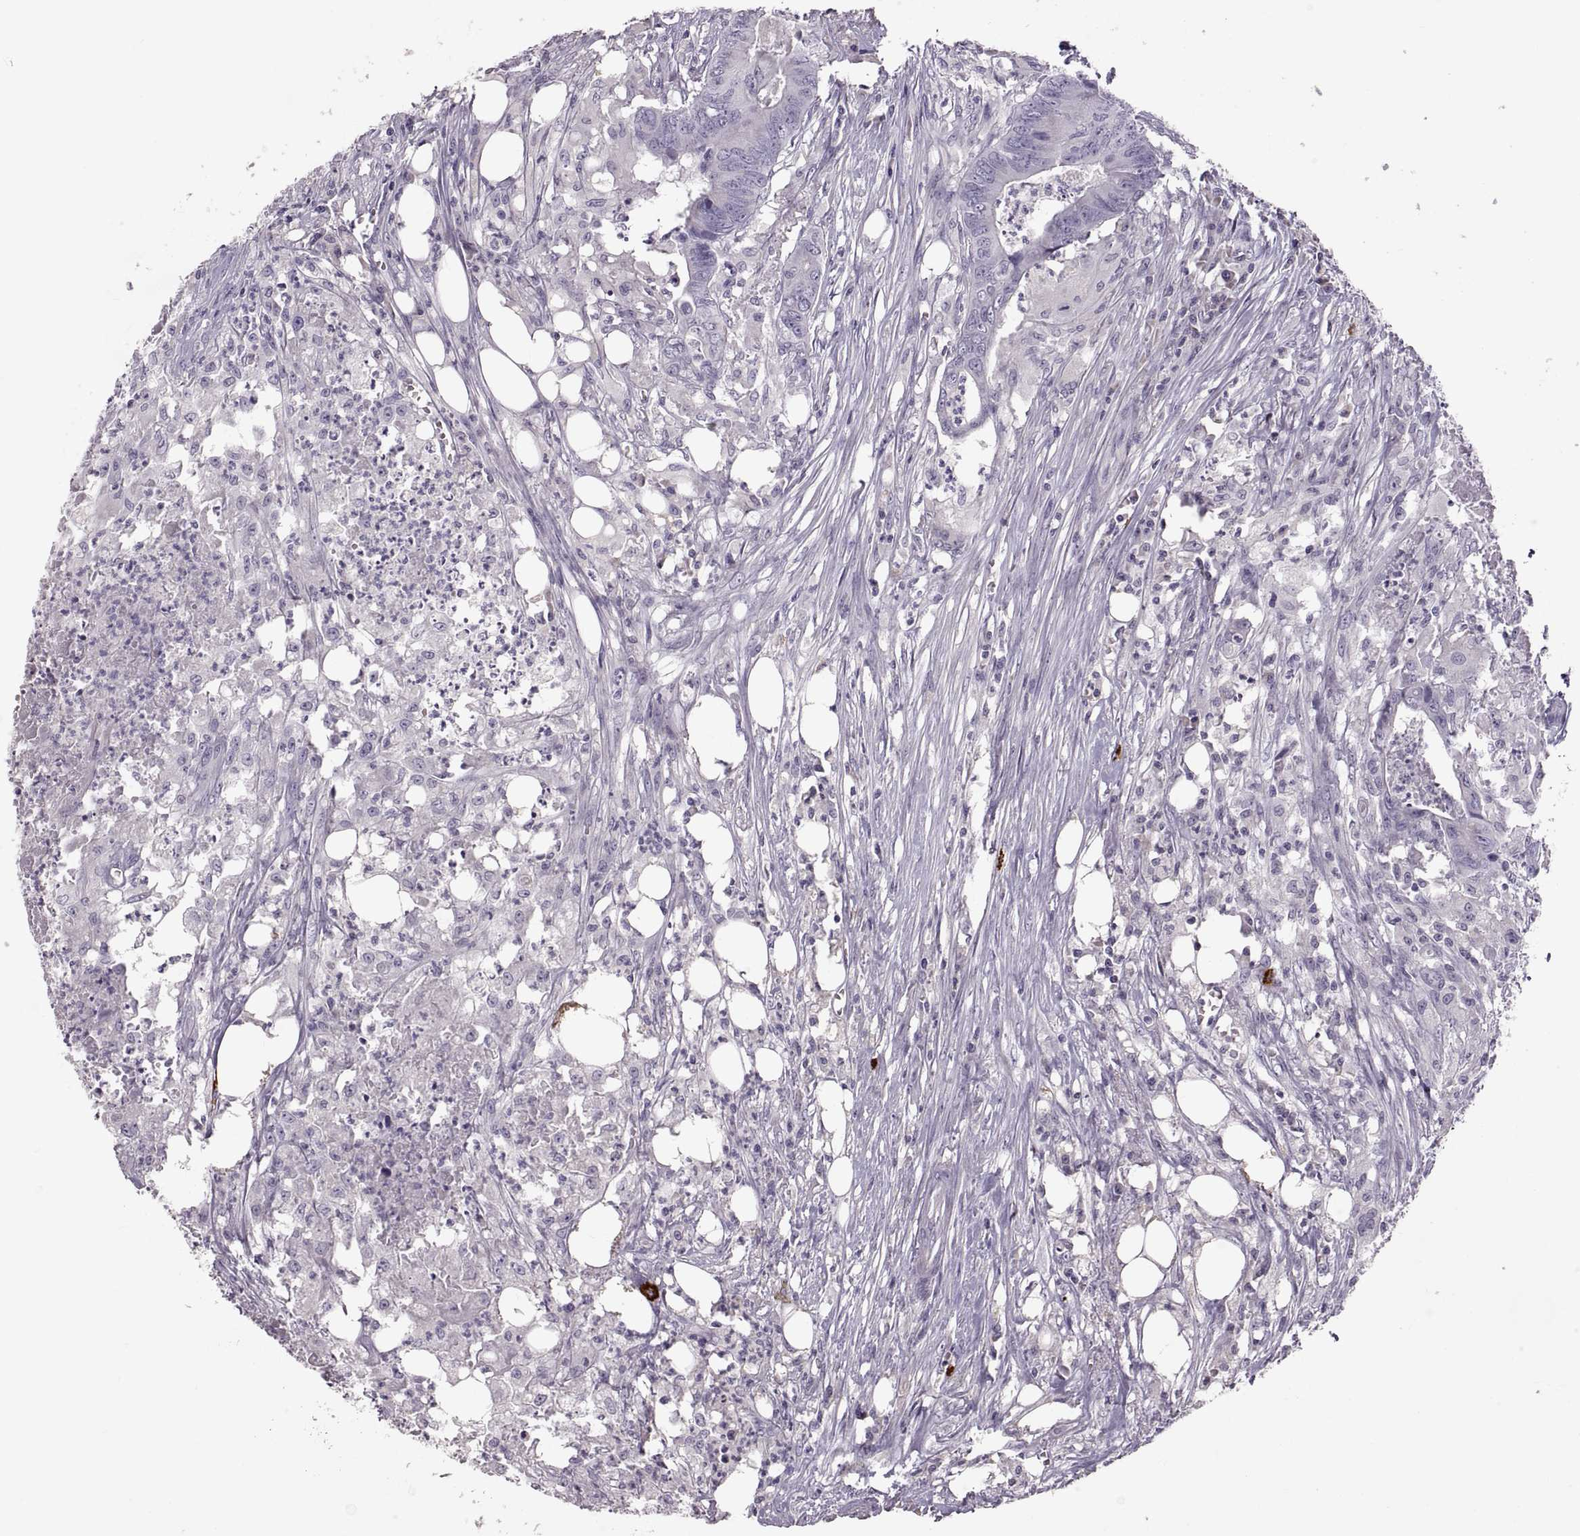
{"staining": {"intensity": "negative", "quantity": "none", "location": "none"}, "tissue": "colorectal cancer", "cell_type": "Tumor cells", "image_type": "cancer", "snomed": [{"axis": "morphology", "description": "Adenocarcinoma, NOS"}, {"axis": "topography", "description": "Colon"}], "caption": "This histopathology image is of colorectal cancer (adenocarcinoma) stained with immunohistochemistry (IHC) to label a protein in brown with the nuclei are counter-stained blue. There is no positivity in tumor cells.", "gene": "WFDC8", "patient": {"sex": "male", "age": 84}}